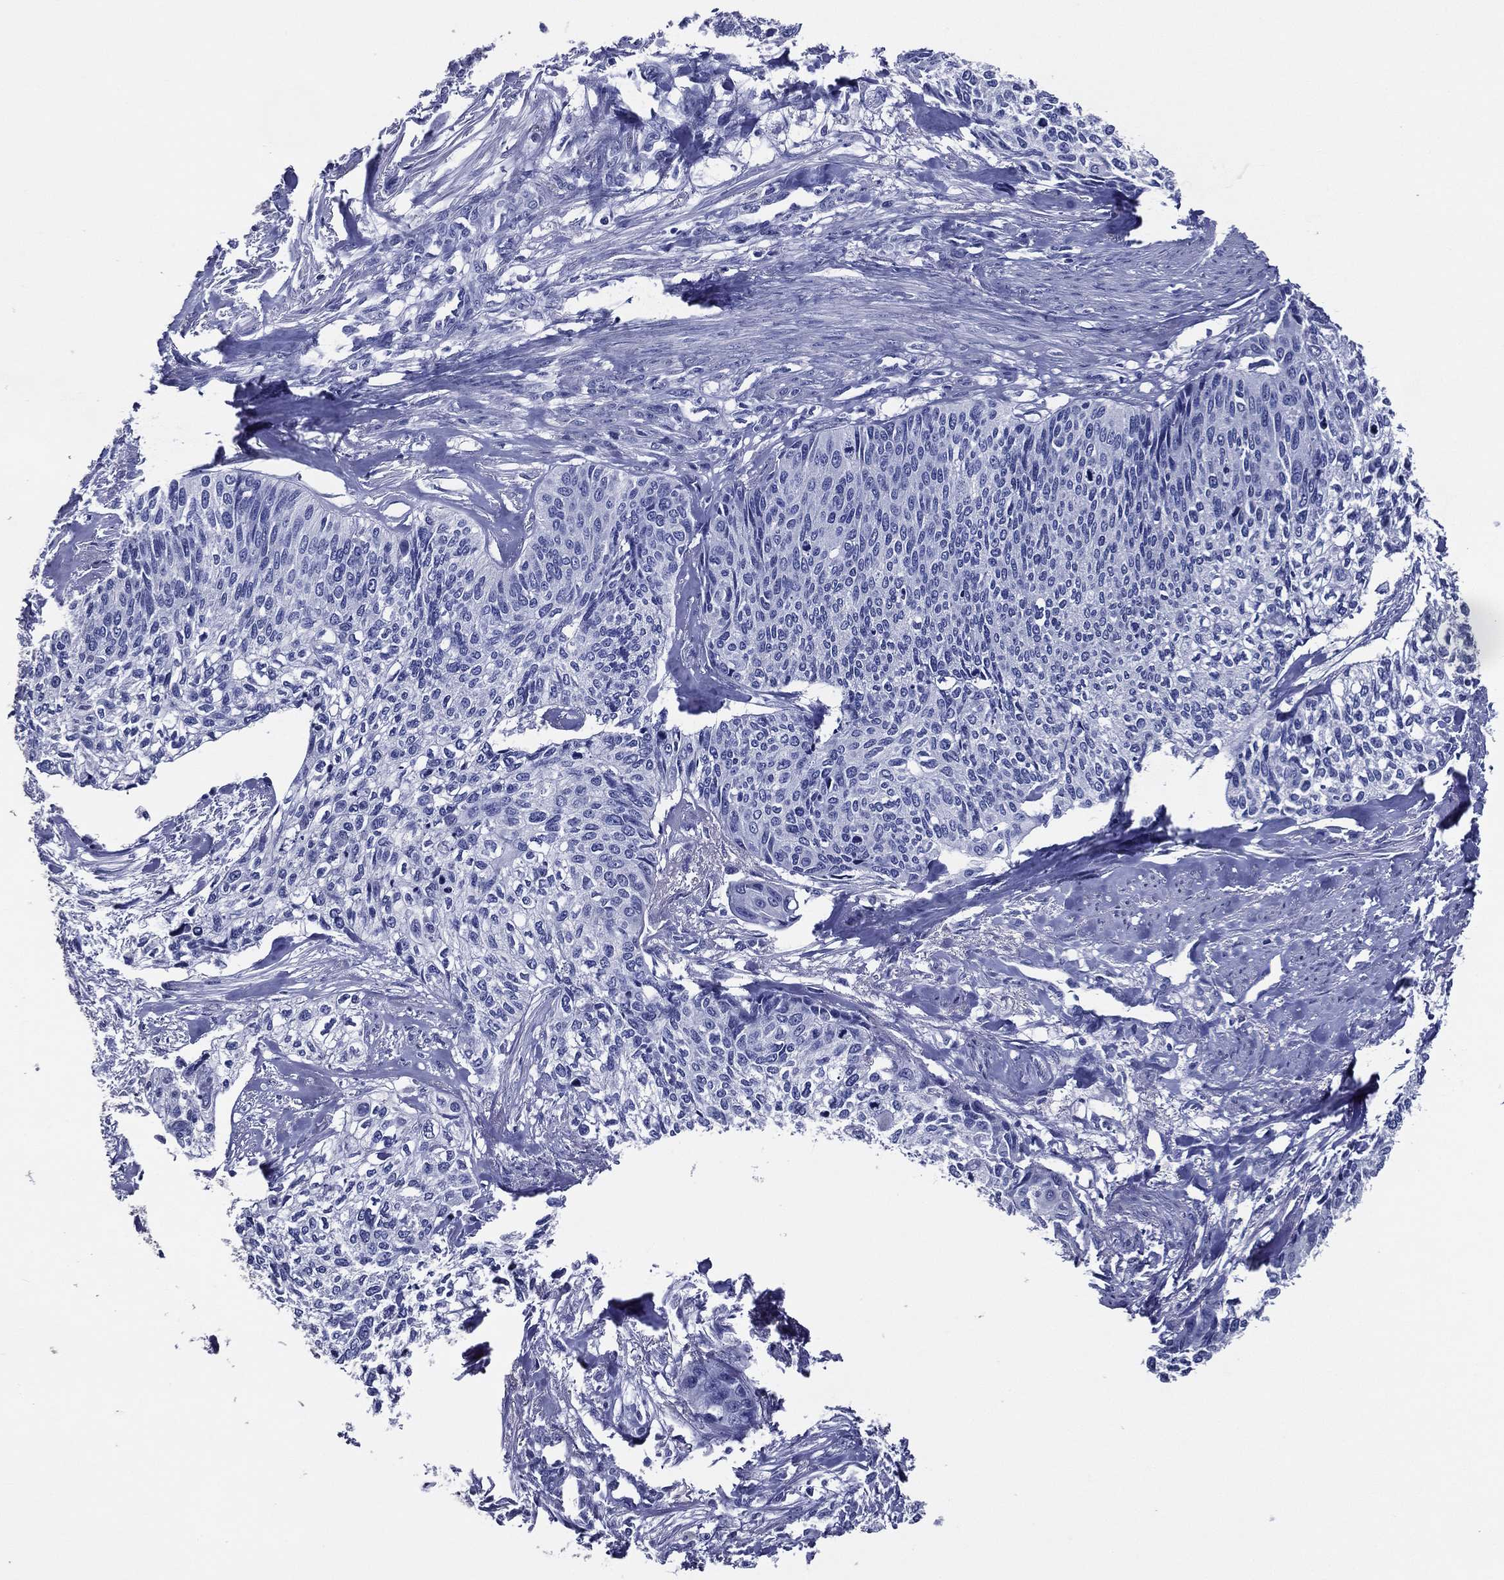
{"staining": {"intensity": "negative", "quantity": "none", "location": "none"}, "tissue": "cervical cancer", "cell_type": "Tumor cells", "image_type": "cancer", "snomed": [{"axis": "morphology", "description": "Squamous cell carcinoma, NOS"}, {"axis": "topography", "description": "Cervix"}], "caption": "Immunohistochemistry micrograph of cervical cancer (squamous cell carcinoma) stained for a protein (brown), which reveals no staining in tumor cells.", "gene": "ACE2", "patient": {"sex": "female", "age": 58}}